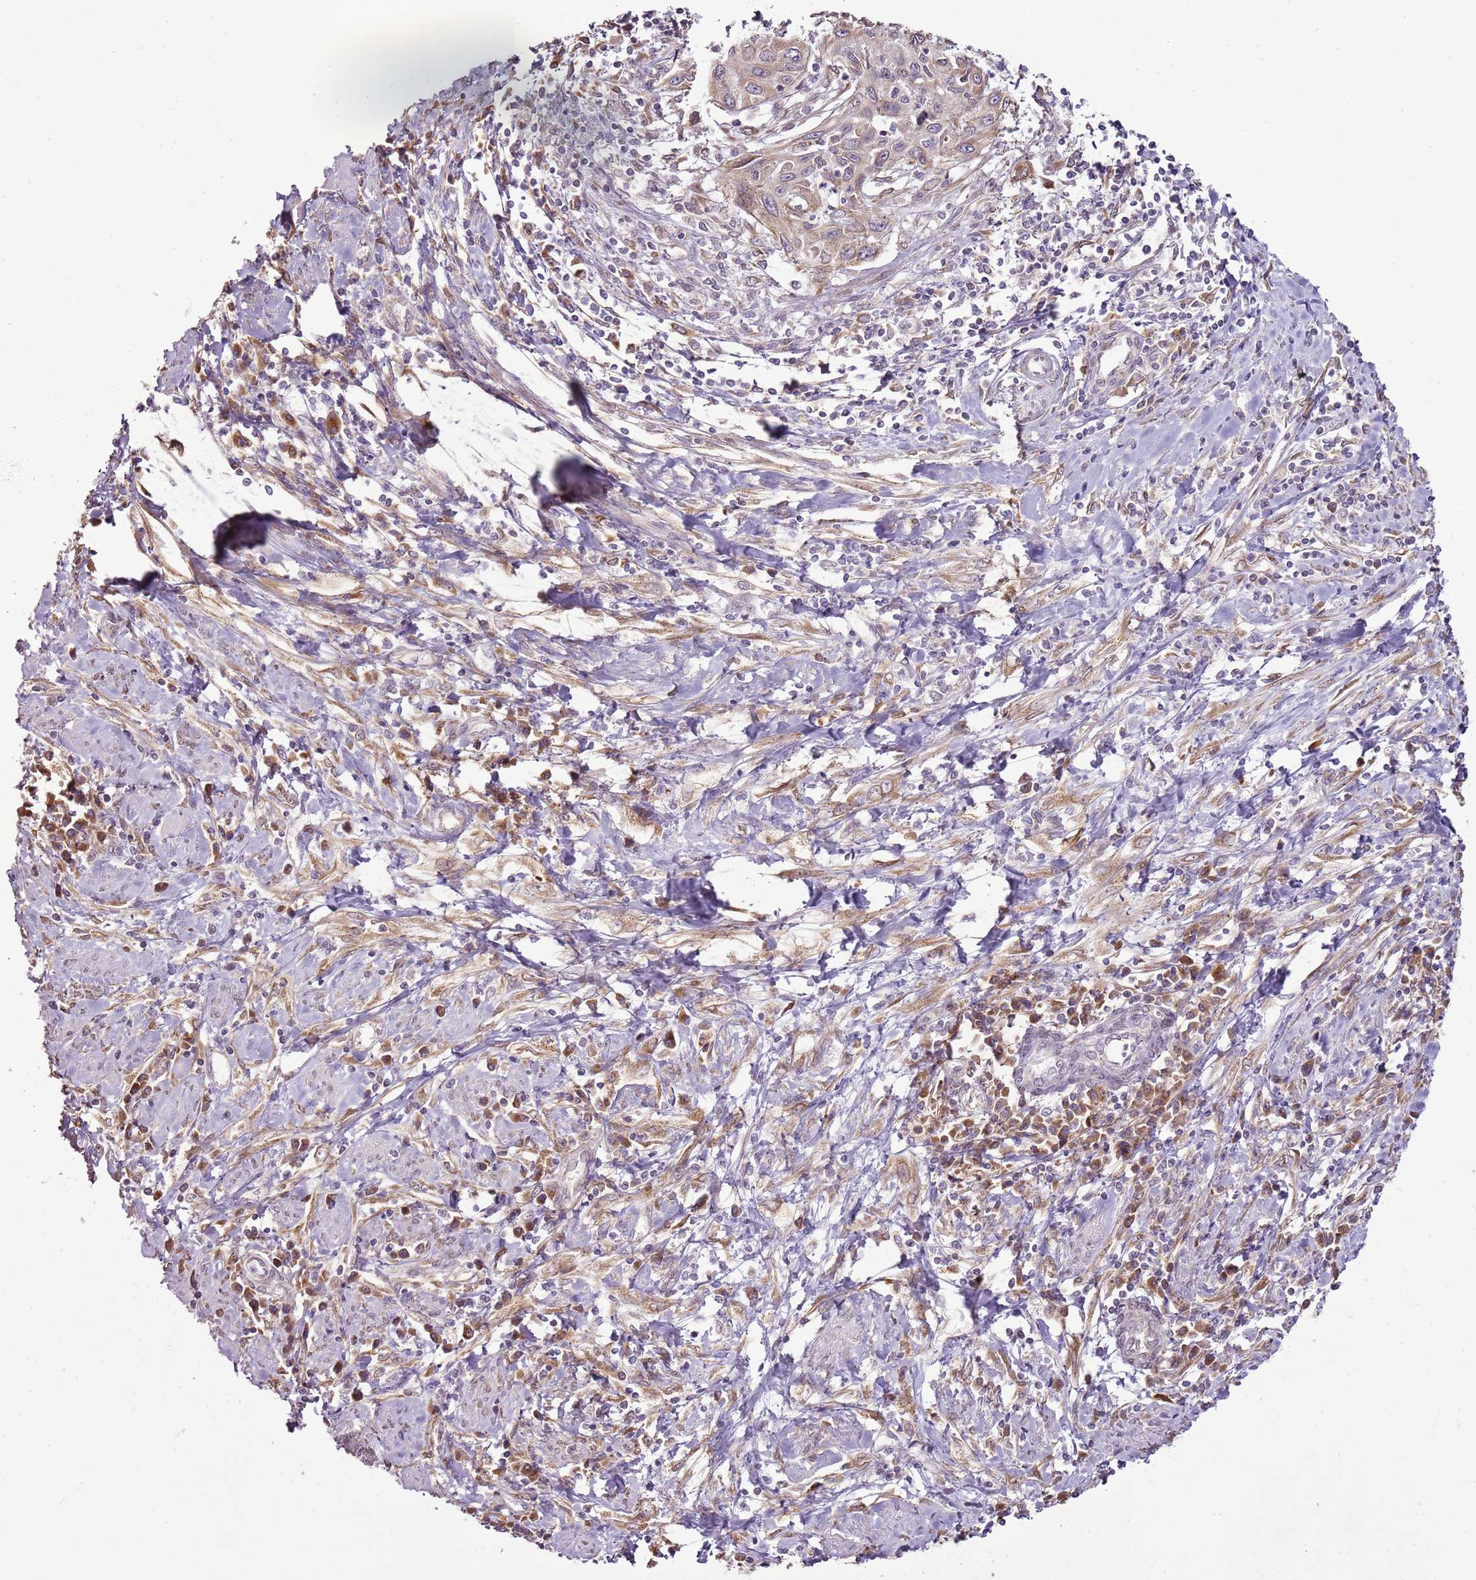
{"staining": {"intensity": "weak", "quantity": "<25%", "location": "cytoplasmic/membranous"}, "tissue": "cervical cancer", "cell_type": "Tumor cells", "image_type": "cancer", "snomed": [{"axis": "morphology", "description": "Squamous cell carcinoma, NOS"}, {"axis": "topography", "description": "Cervix"}], "caption": "Immunohistochemistry micrograph of human cervical cancer stained for a protein (brown), which reveals no staining in tumor cells.", "gene": "TMED10", "patient": {"sex": "female", "age": 32}}